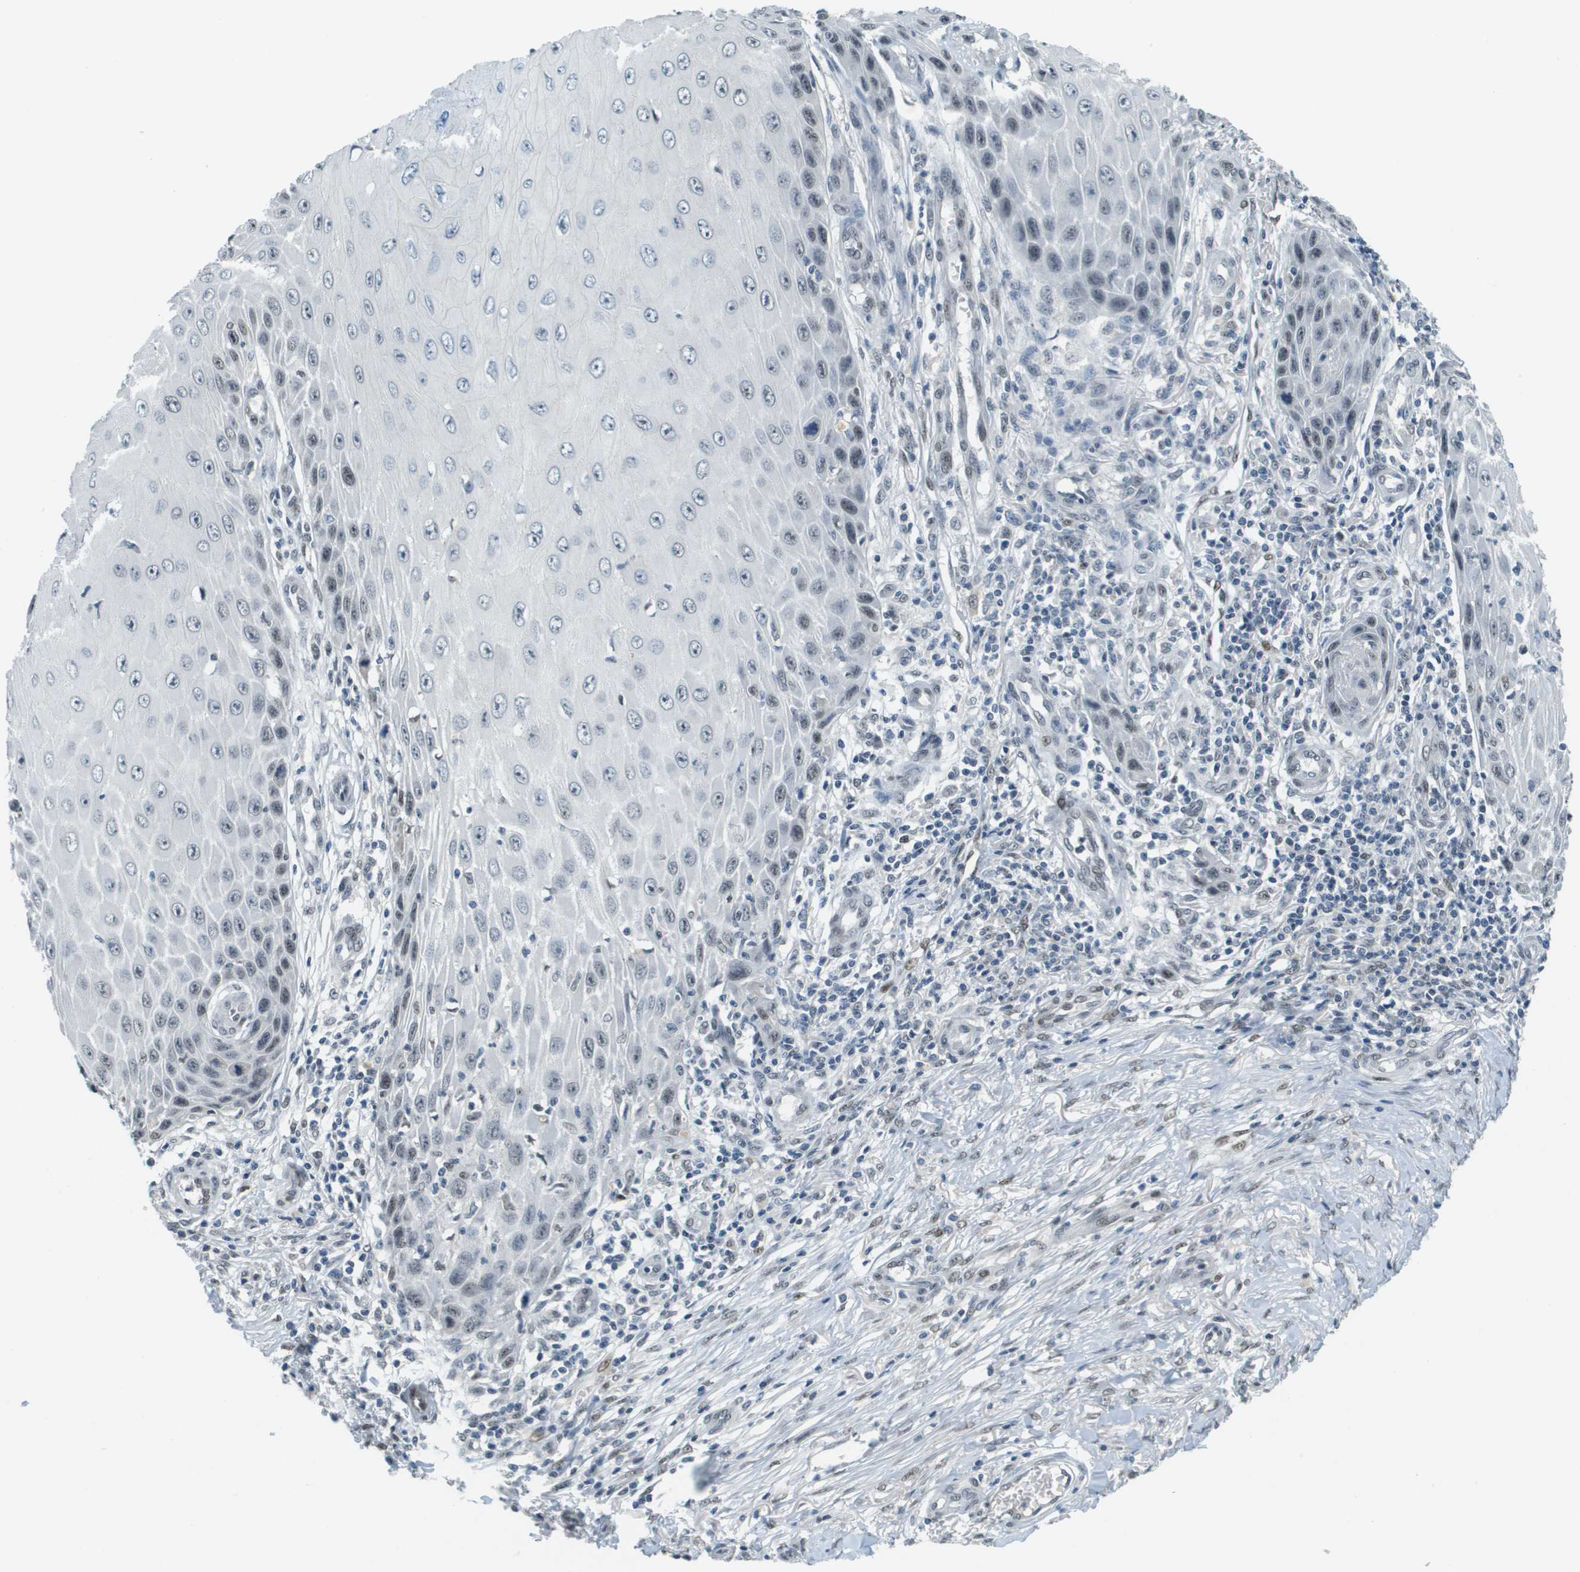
{"staining": {"intensity": "weak", "quantity": "<25%", "location": "nuclear"}, "tissue": "skin cancer", "cell_type": "Tumor cells", "image_type": "cancer", "snomed": [{"axis": "morphology", "description": "Squamous cell carcinoma, NOS"}, {"axis": "topography", "description": "Skin"}], "caption": "Tumor cells show no significant expression in skin cancer.", "gene": "CBX5", "patient": {"sex": "female", "age": 73}}